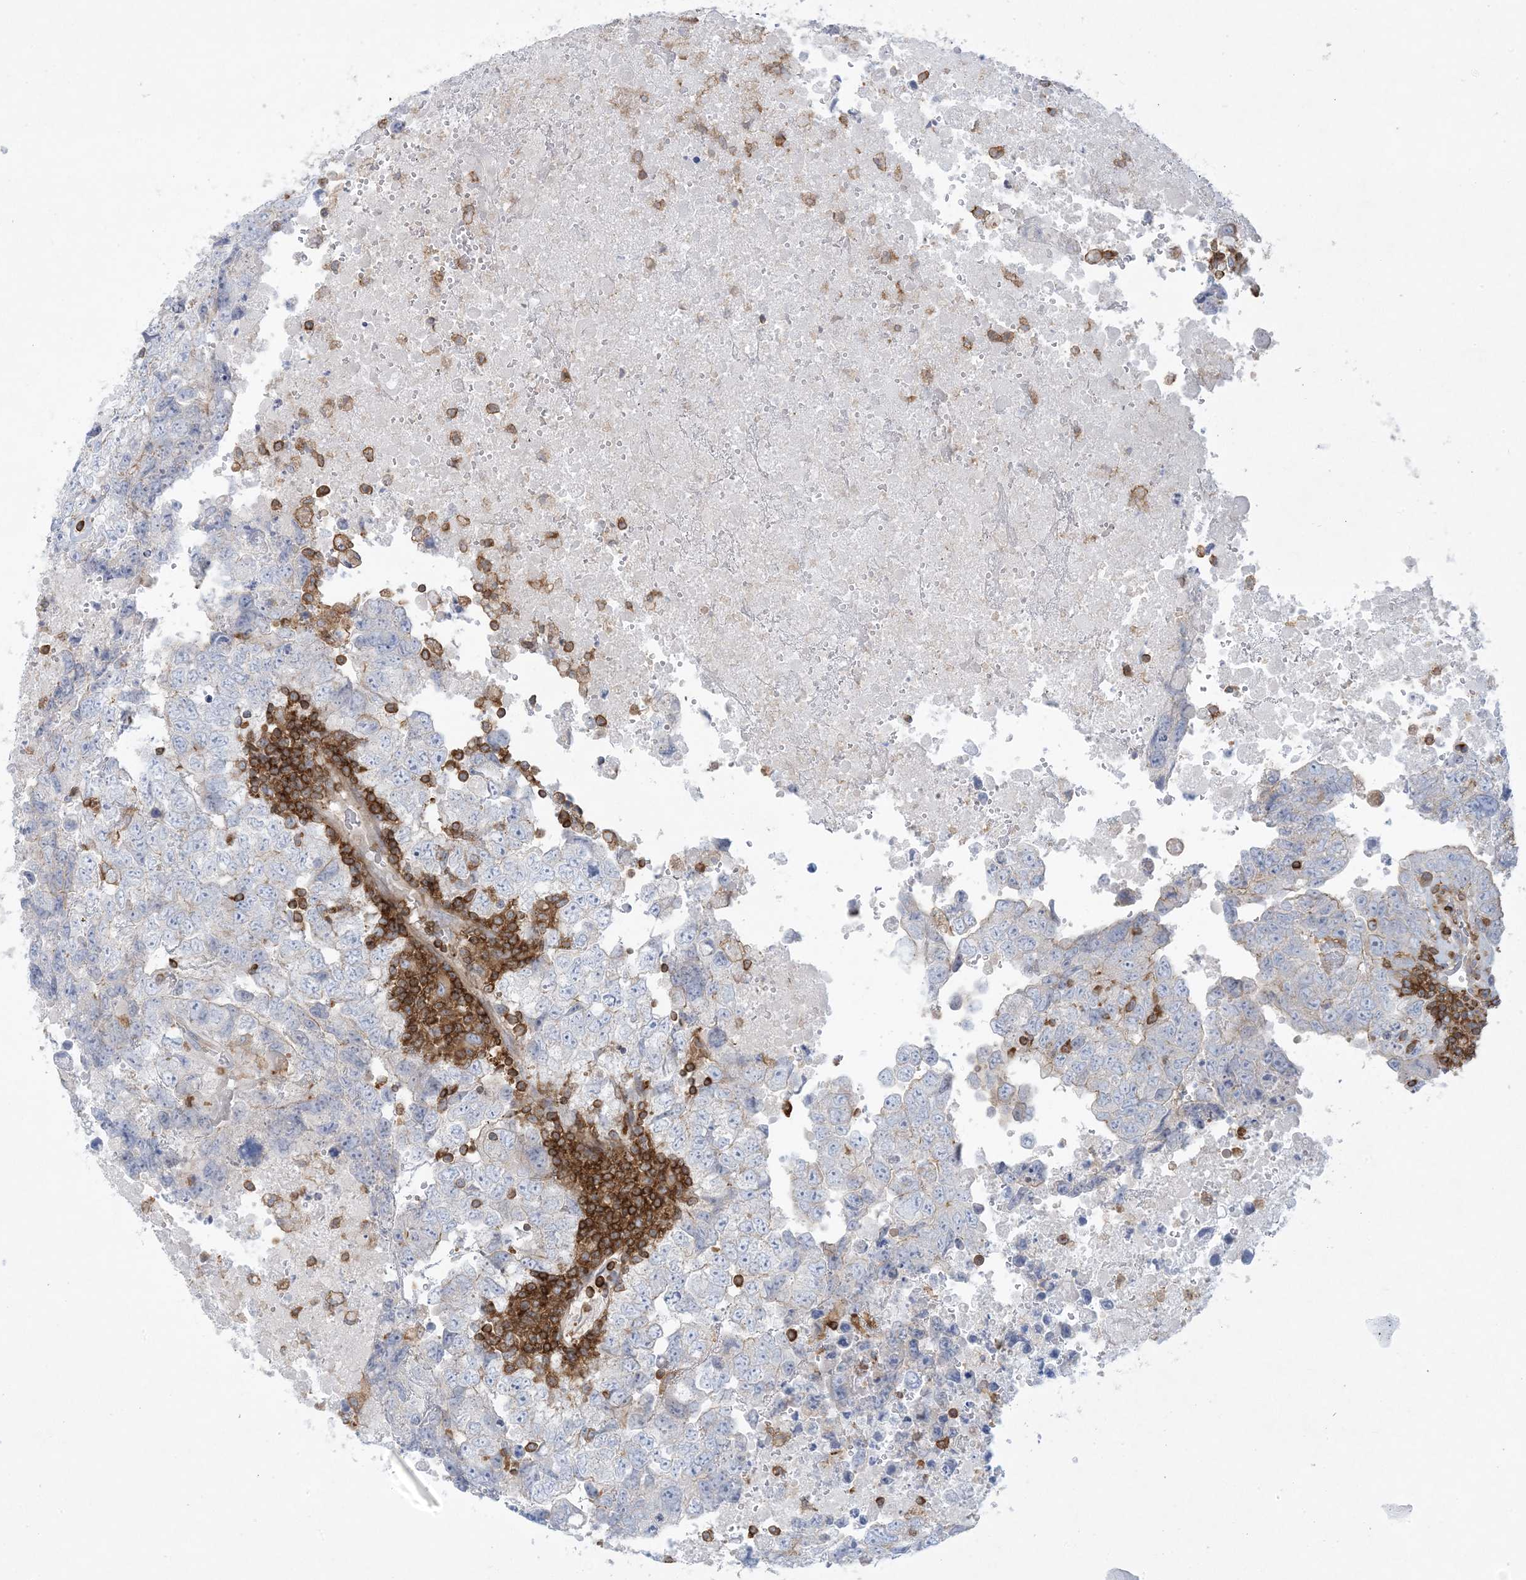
{"staining": {"intensity": "negative", "quantity": "none", "location": "none"}, "tissue": "testis cancer", "cell_type": "Tumor cells", "image_type": "cancer", "snomed": [{"axis": "morphology", "description": "Carcinoma, Embryonal, NOS"}, {"axis": "topography", "description": "Testis"}], "caption": "Tumor cells show no significant protein expression in testis cancer.", "gene": "ARHGAP30", "patient": {"sex": "male", "age": 37}}